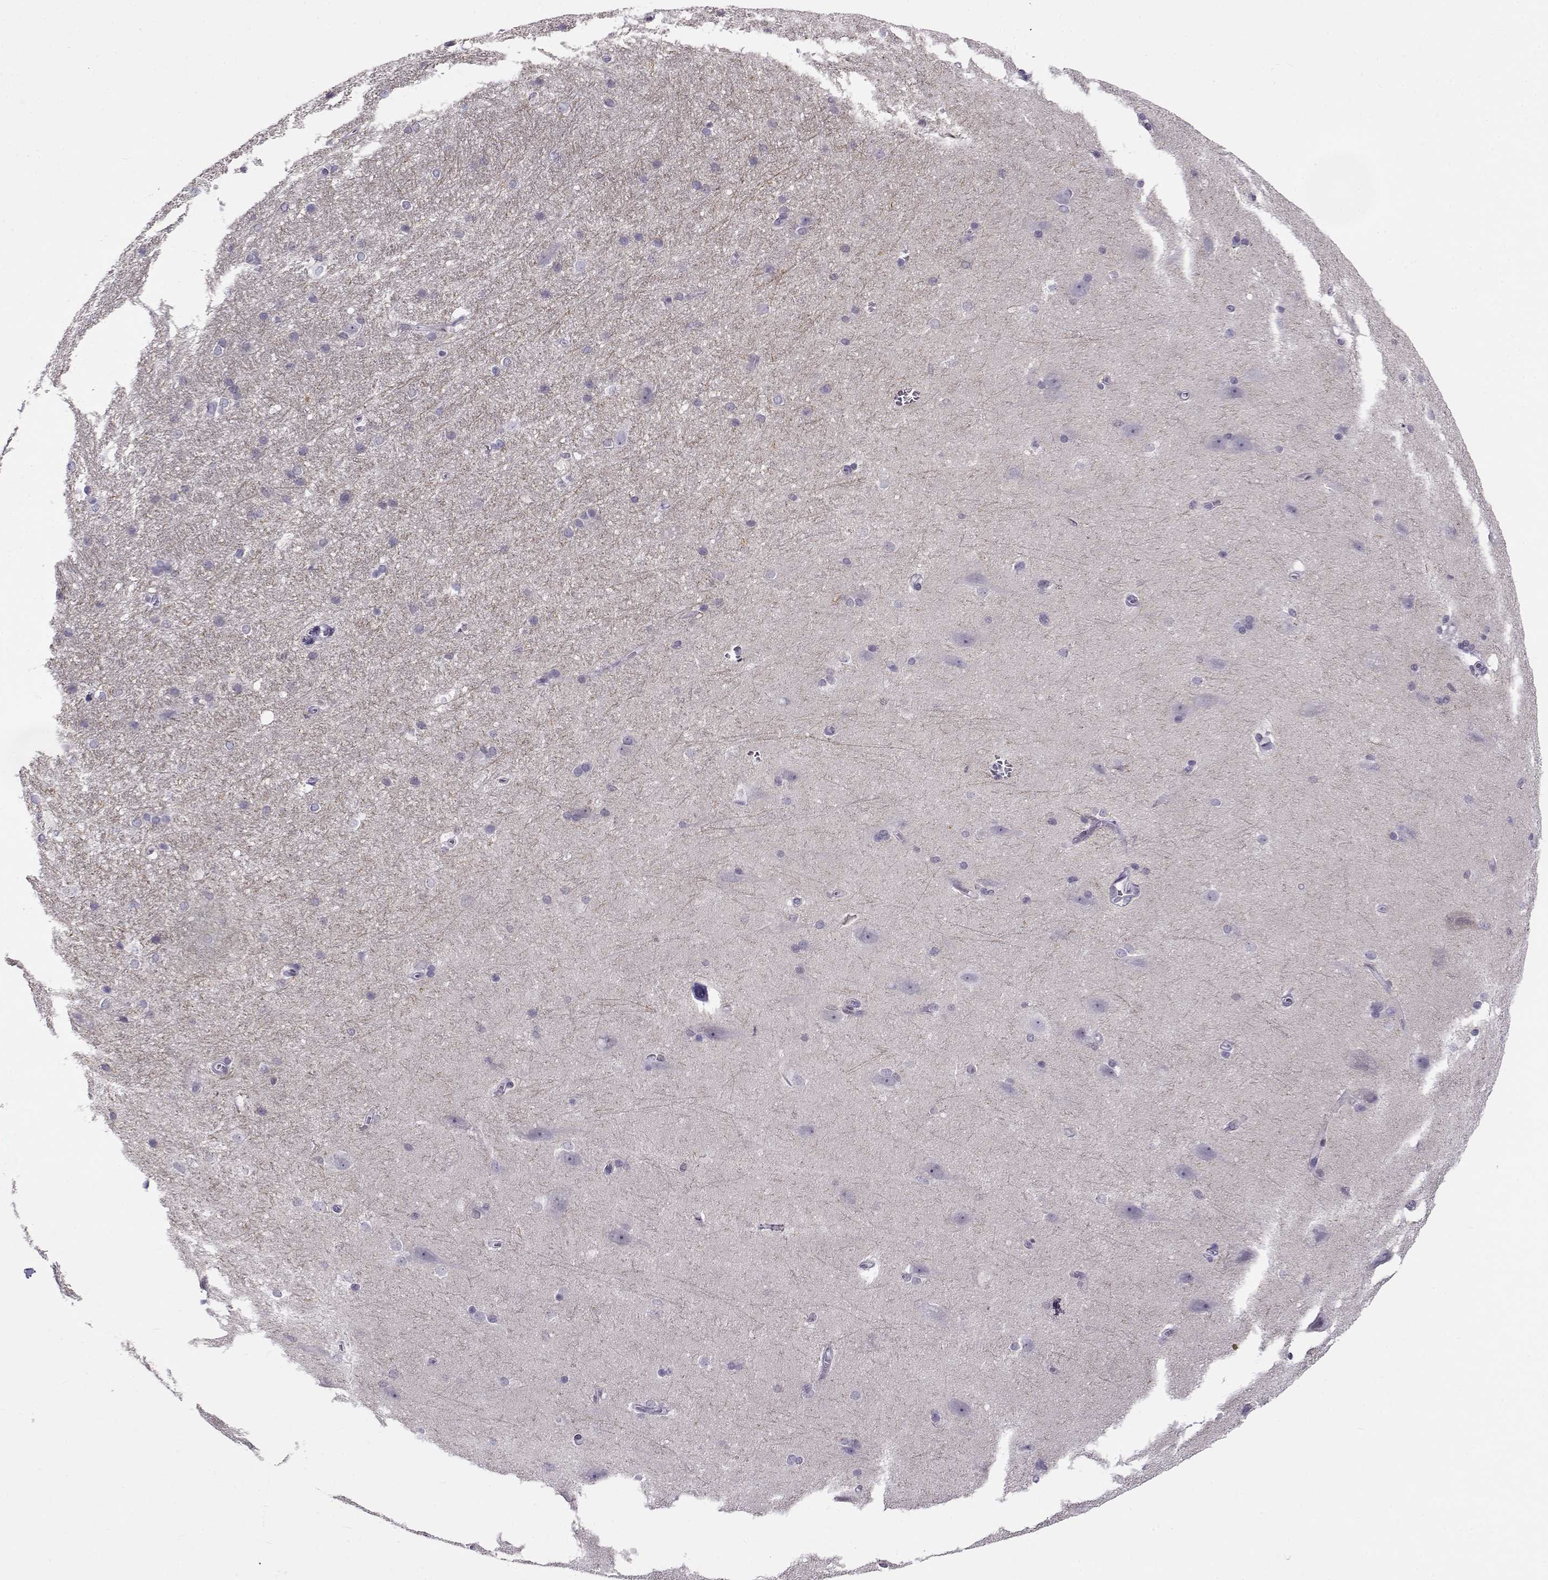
{"staining": {"intensity": "negative", "quantity": "none", "location": "none"}, "tissue": "hippocampus", "cell_type": "Glial cells", "image_type": "normal", "snomed": [{"axis": "morphology", "description": "Normal tissue, NOS"}, {"axis": "topography", "description": "Cerebral cortex"}, {"axis": "topography", "description": "Hippocampus"}], "caption": "This is an immunohistochemistry (IHC) image of normal hippocampus. There is no positivity in glial cells.", "gene": "BACH1", "patient": {"sex": "female", "age": 19}}